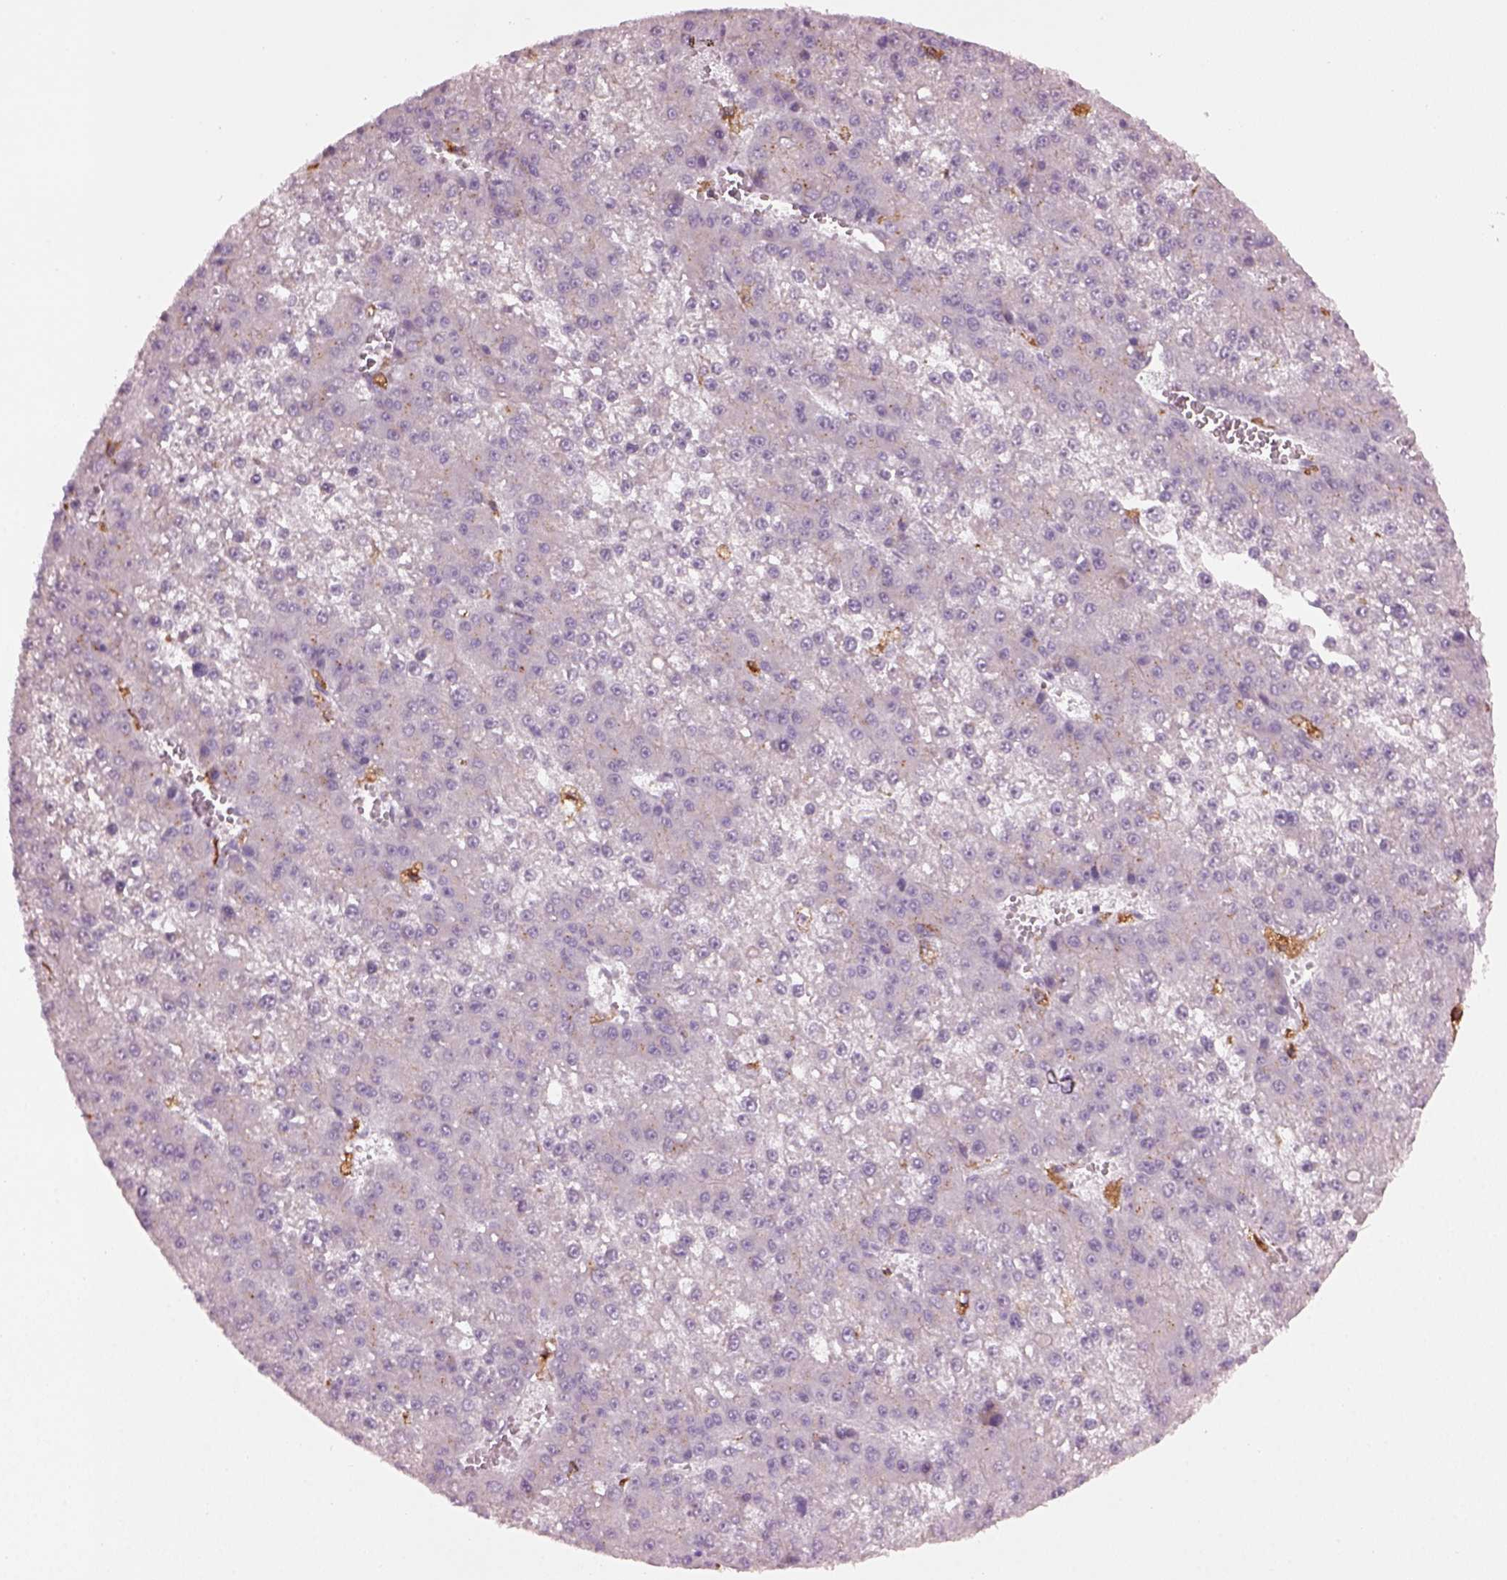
{"staining": {"intensity": "negative", "quantity": "none", "location": "none"}, "tissue": "liver cancer", "cell_type": "Tumor cells", "image_type": "cancer", "snomed": [{"axis": "morphology", "description": "Carcinoma, Hepatocellular, NOS"}, {"axis": "topography", "description": "Liver"}], "caption": "Image shows no significant protein staining in tumor cells of liver hepatocellular carcinoma.", "gene": "TMEM231", "patient": {"sex": "female", "age": 73}}